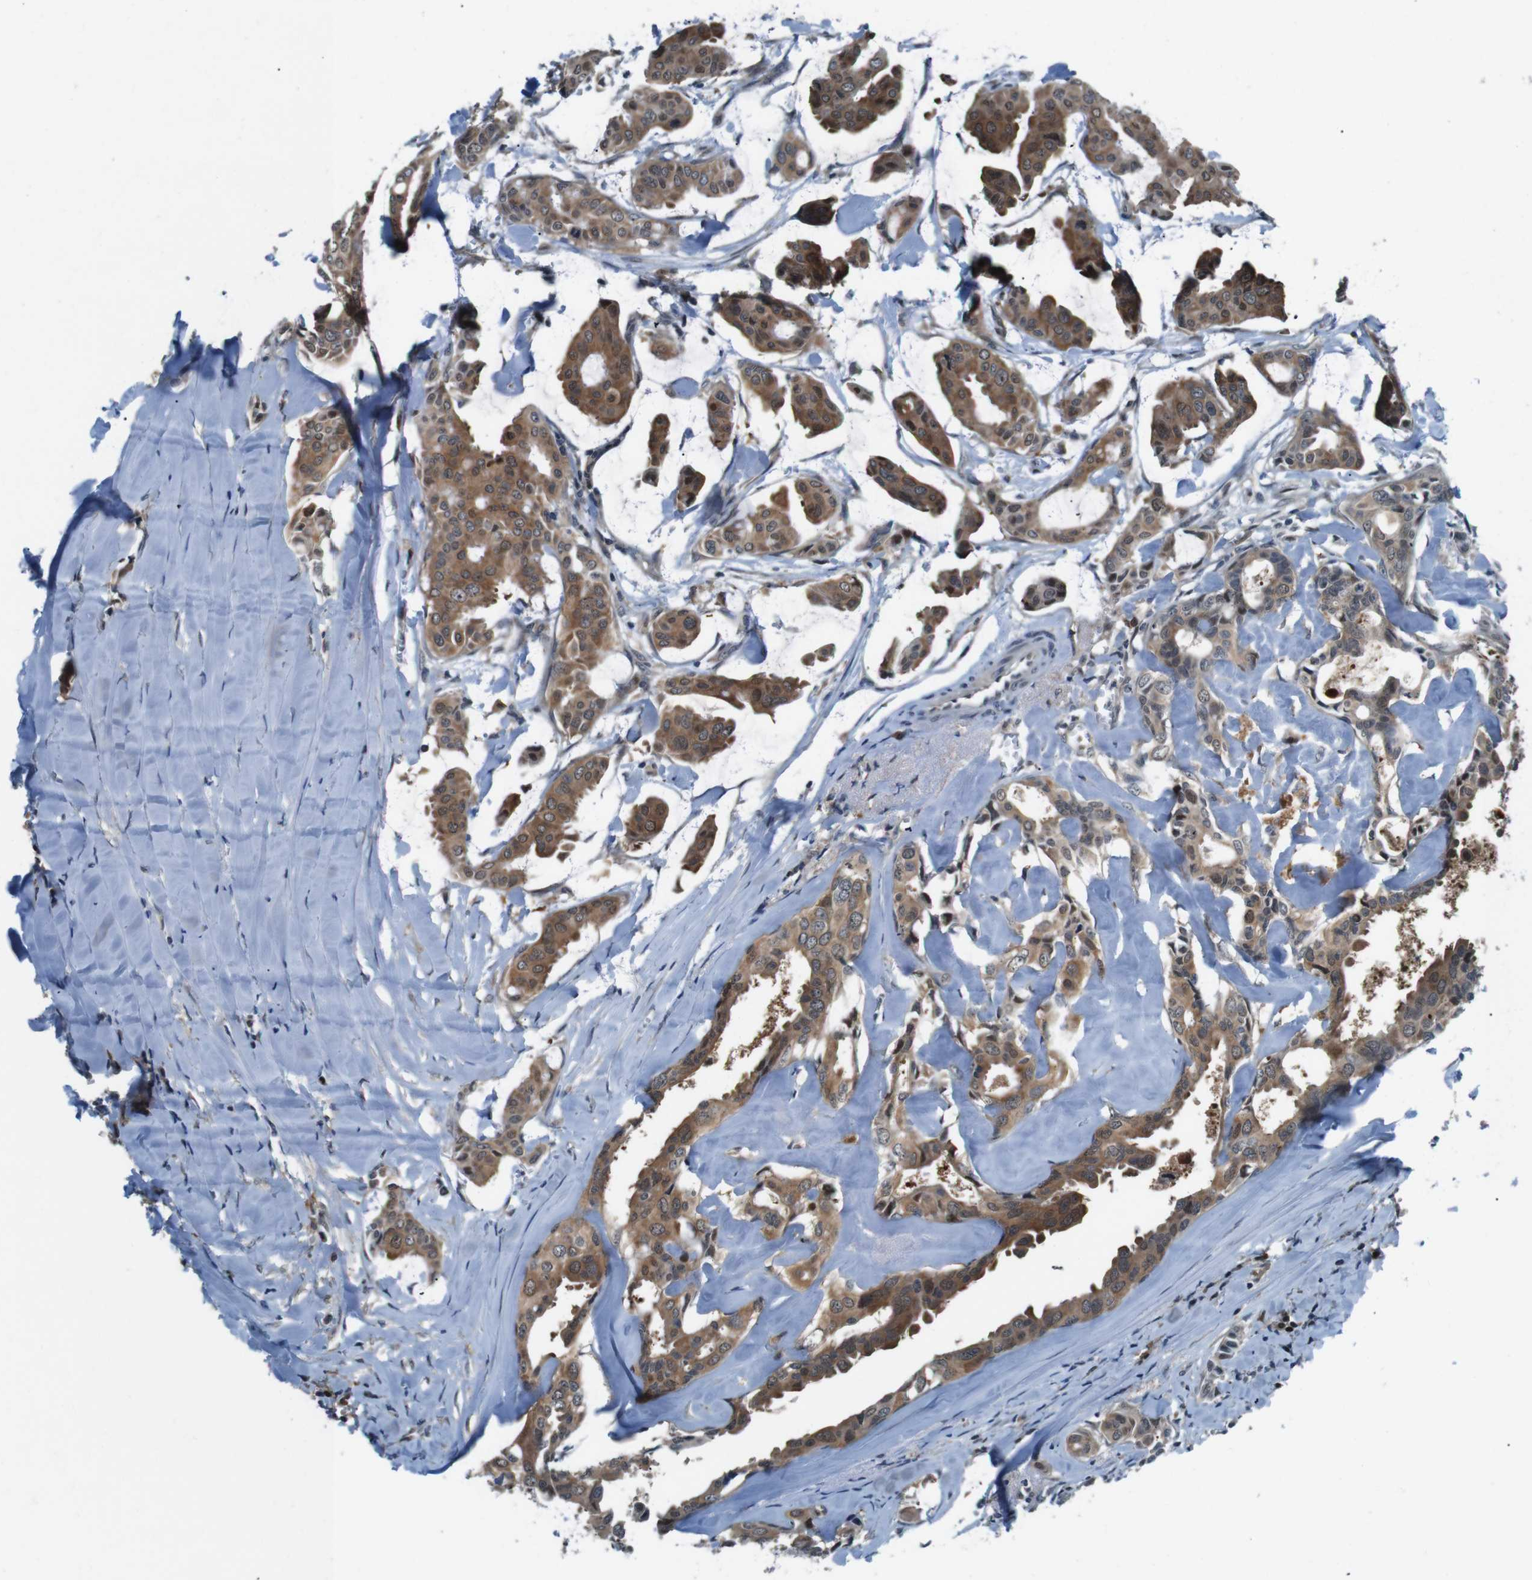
{"staining": {"intensity": "moderate", "quantity": ">75%", "location": "cytoplasmic/membranous"}, "tissue": "head and neck cancer", "cell_type": "Tumor cells", "image_type": "cancer", "snomed": [{"axis": "morphology", "description": "Adenocarcinoma, NOS"}, {"axis": "topography", "description": "Salivary gland"}, {"axis": "topography", "description": "Head-Neck"}], "caption": "Protein staining of head and neck cancer (adenocarcinoma) tissue demonstrates moderate cytoplasmic/membranous expression in approximately >75% of tumor cells.", "gene": "LRP5", "patient": {"sex": "female", "age": 59}}